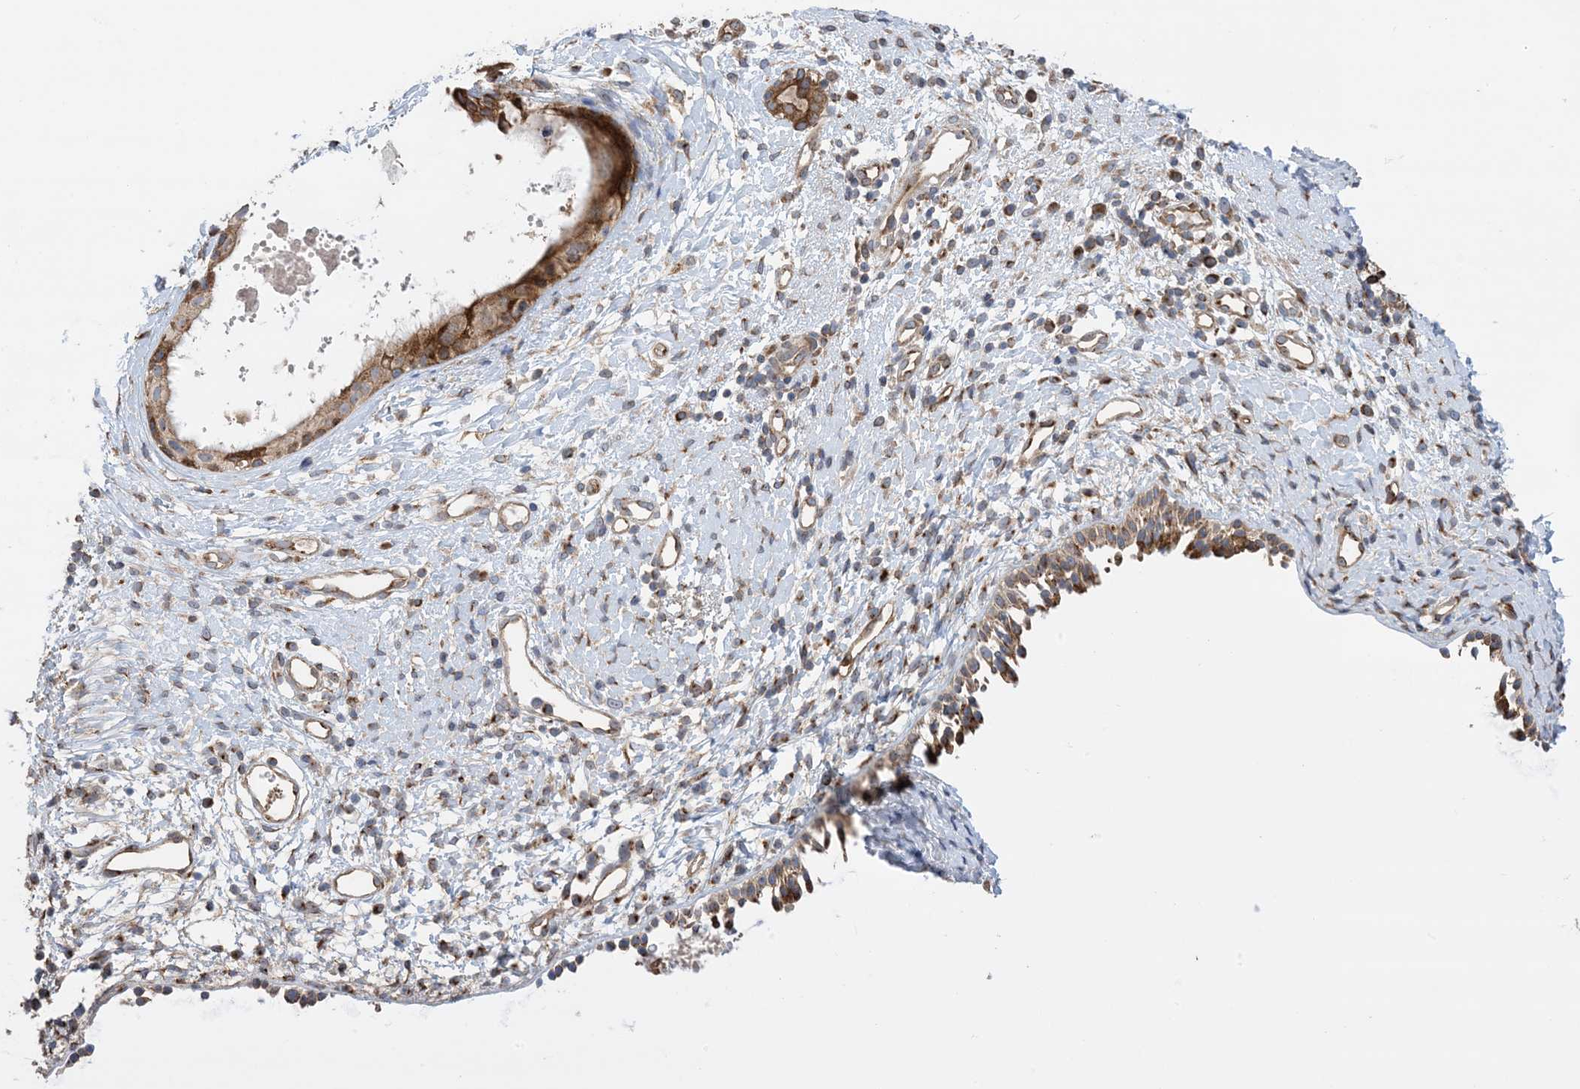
{"staining": {"intensity": "strong", "quantity": ">75%", "location": "cytoplasmic/membranous"}, "tissue": "nasopharynx", "cell_type": "Respiratory epithelial cells", "image_type": "normal", "snomed": [{"axis": "morphology", "description": "Normal tissue, NOS"}, {"axis": "topography", "description": "Nasopharynx"}], "caption": "About >75% of respiratory epithelial cells in benign nasopharynx show strong cytoplasmic/membranous protein staining as visualized by brown immunohistochemical staining.", "gene": "CLEC16A", "patient": {"sex": "male", "age": 22}}